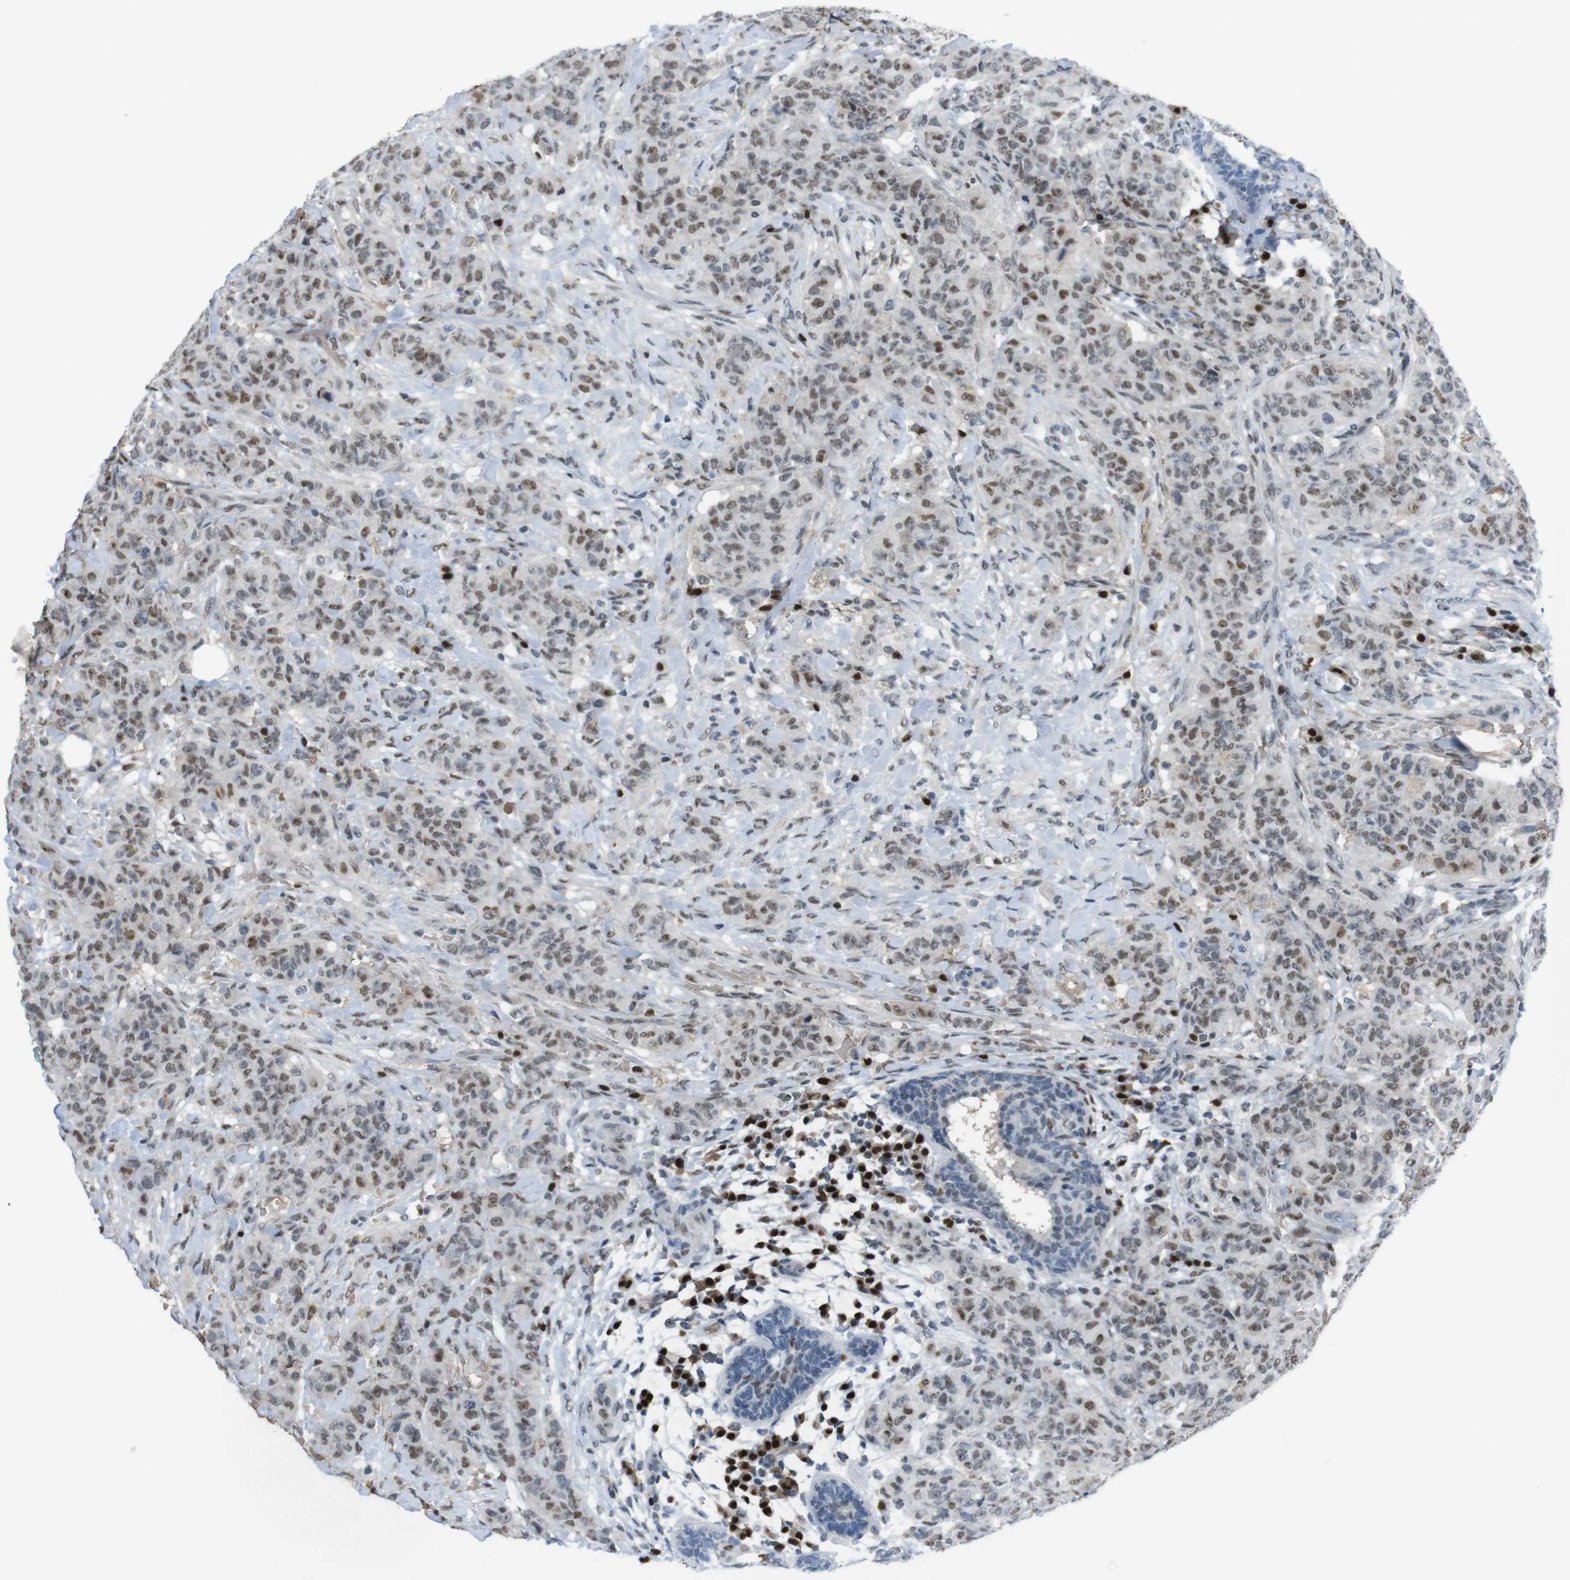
{"staining": {"intensity": "weak", "quantity": "25%-75%", "location": "nuclear"}, "tissue": "breast cancer", "cell_type": "Tumor cells", "image_type": "cancer", "snomed": [{"axis": "morphology", "description": "Normal tissue, NOS"}, {"axis": "morphology", "description": "Duct carcinoma"}, {"axis": "topography", "description": "Breast"}], "caption": "Immunohistochemical staining of human intraductal carcinoma (breast) displays weak nuclear protein staining in approximately 25%-75% of tumor cells.", "gene": "SUB1", "patient": {"sex": "female", "age": 40}}